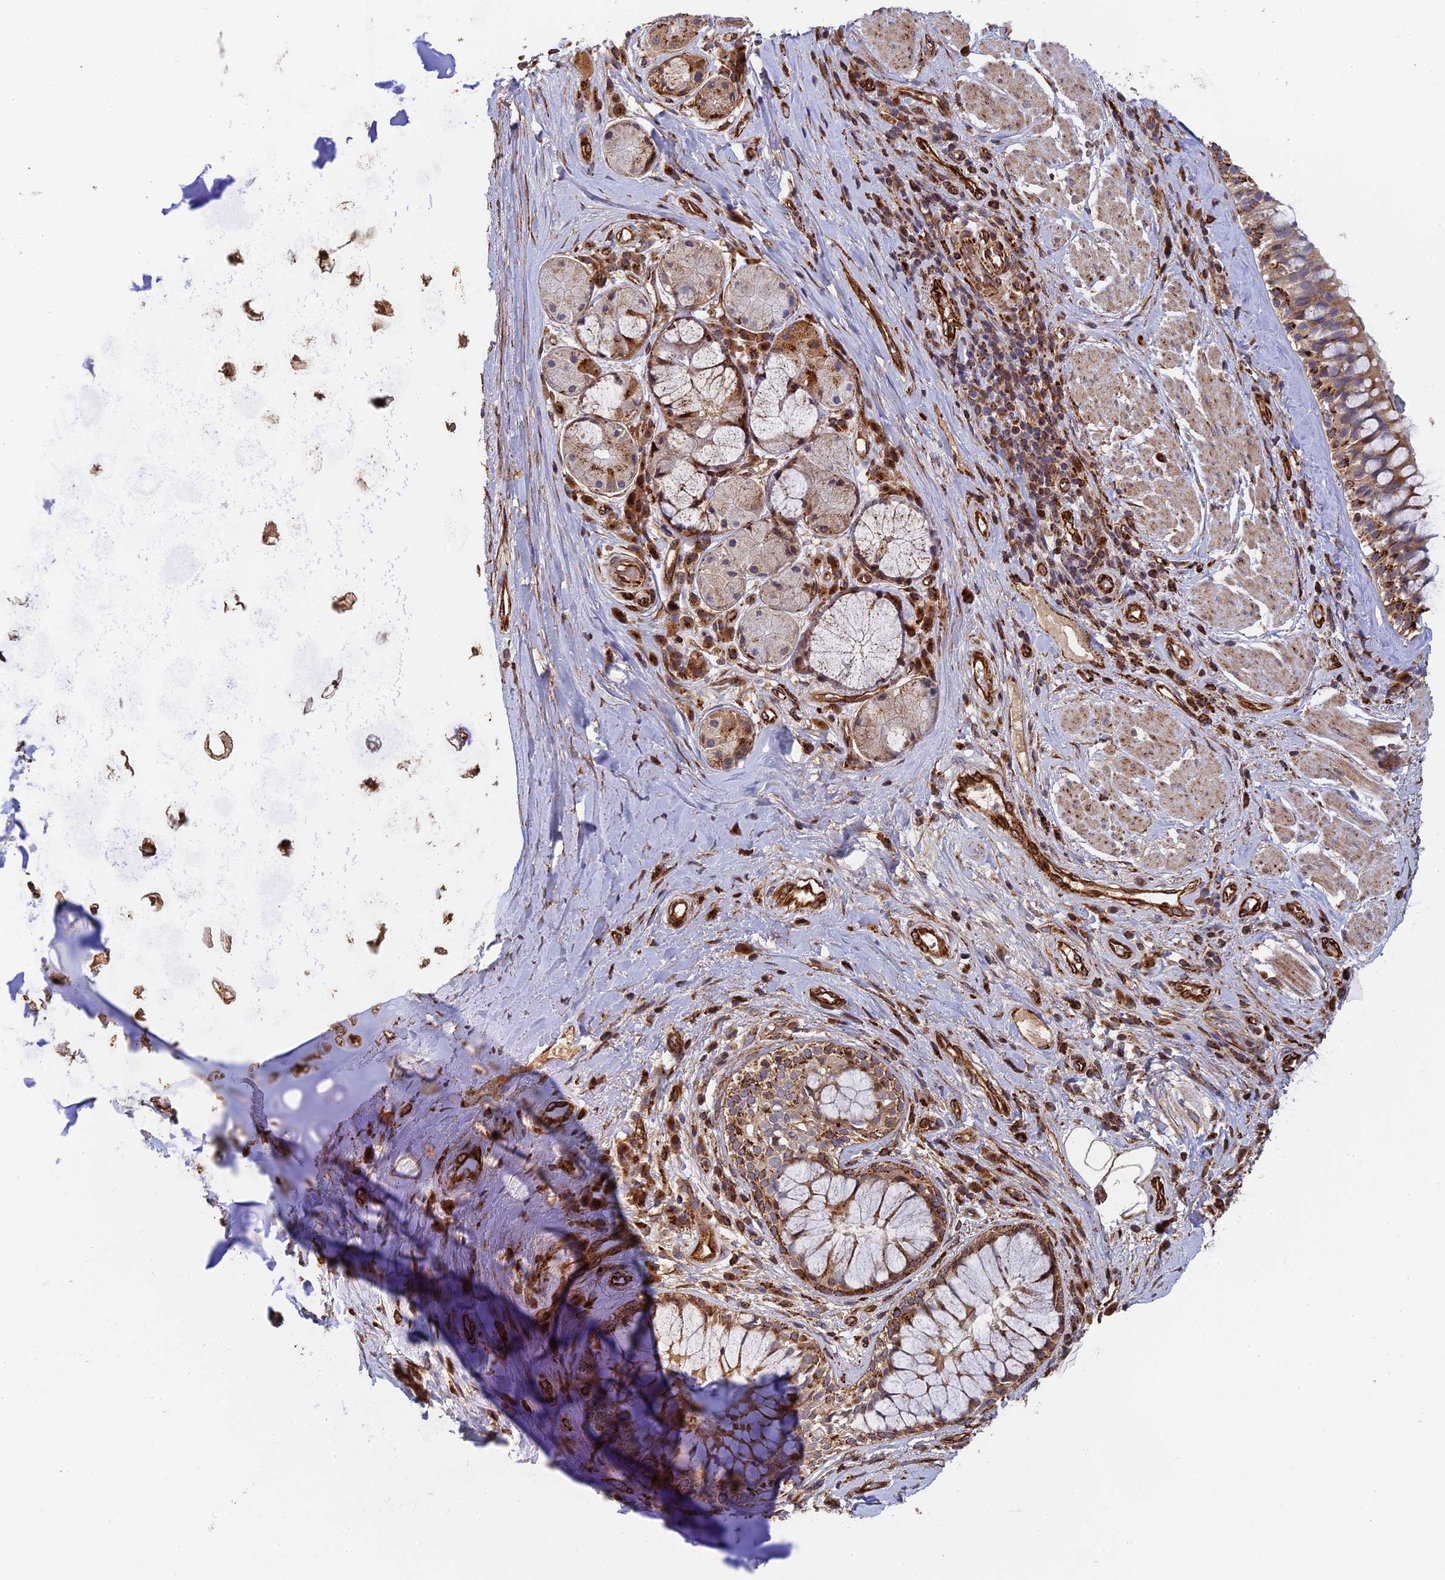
{"staining": {"intensity": "negative", "quantity": "none", "location": "none"}, "tissue": "adipose tissue", "cell_type": "Adipocytes", "image_type": "normal", "snomed": [{"axis": "morphology", "description": "Normal tissue, NOS"}, {"axis": "morphology", "description": "Squamous cell carcinoma, NOS"}, {"axis": "topography", "description": "Bronchus"}, {"axis": "topography", "description": "Lung"}], "caption": "Photomicrograph shows no significant protein staining in adipocytes of unremarkable adipose tissue.", "gene": "PPP2R3C", "patient": {"sex": "male", "age": 64}}